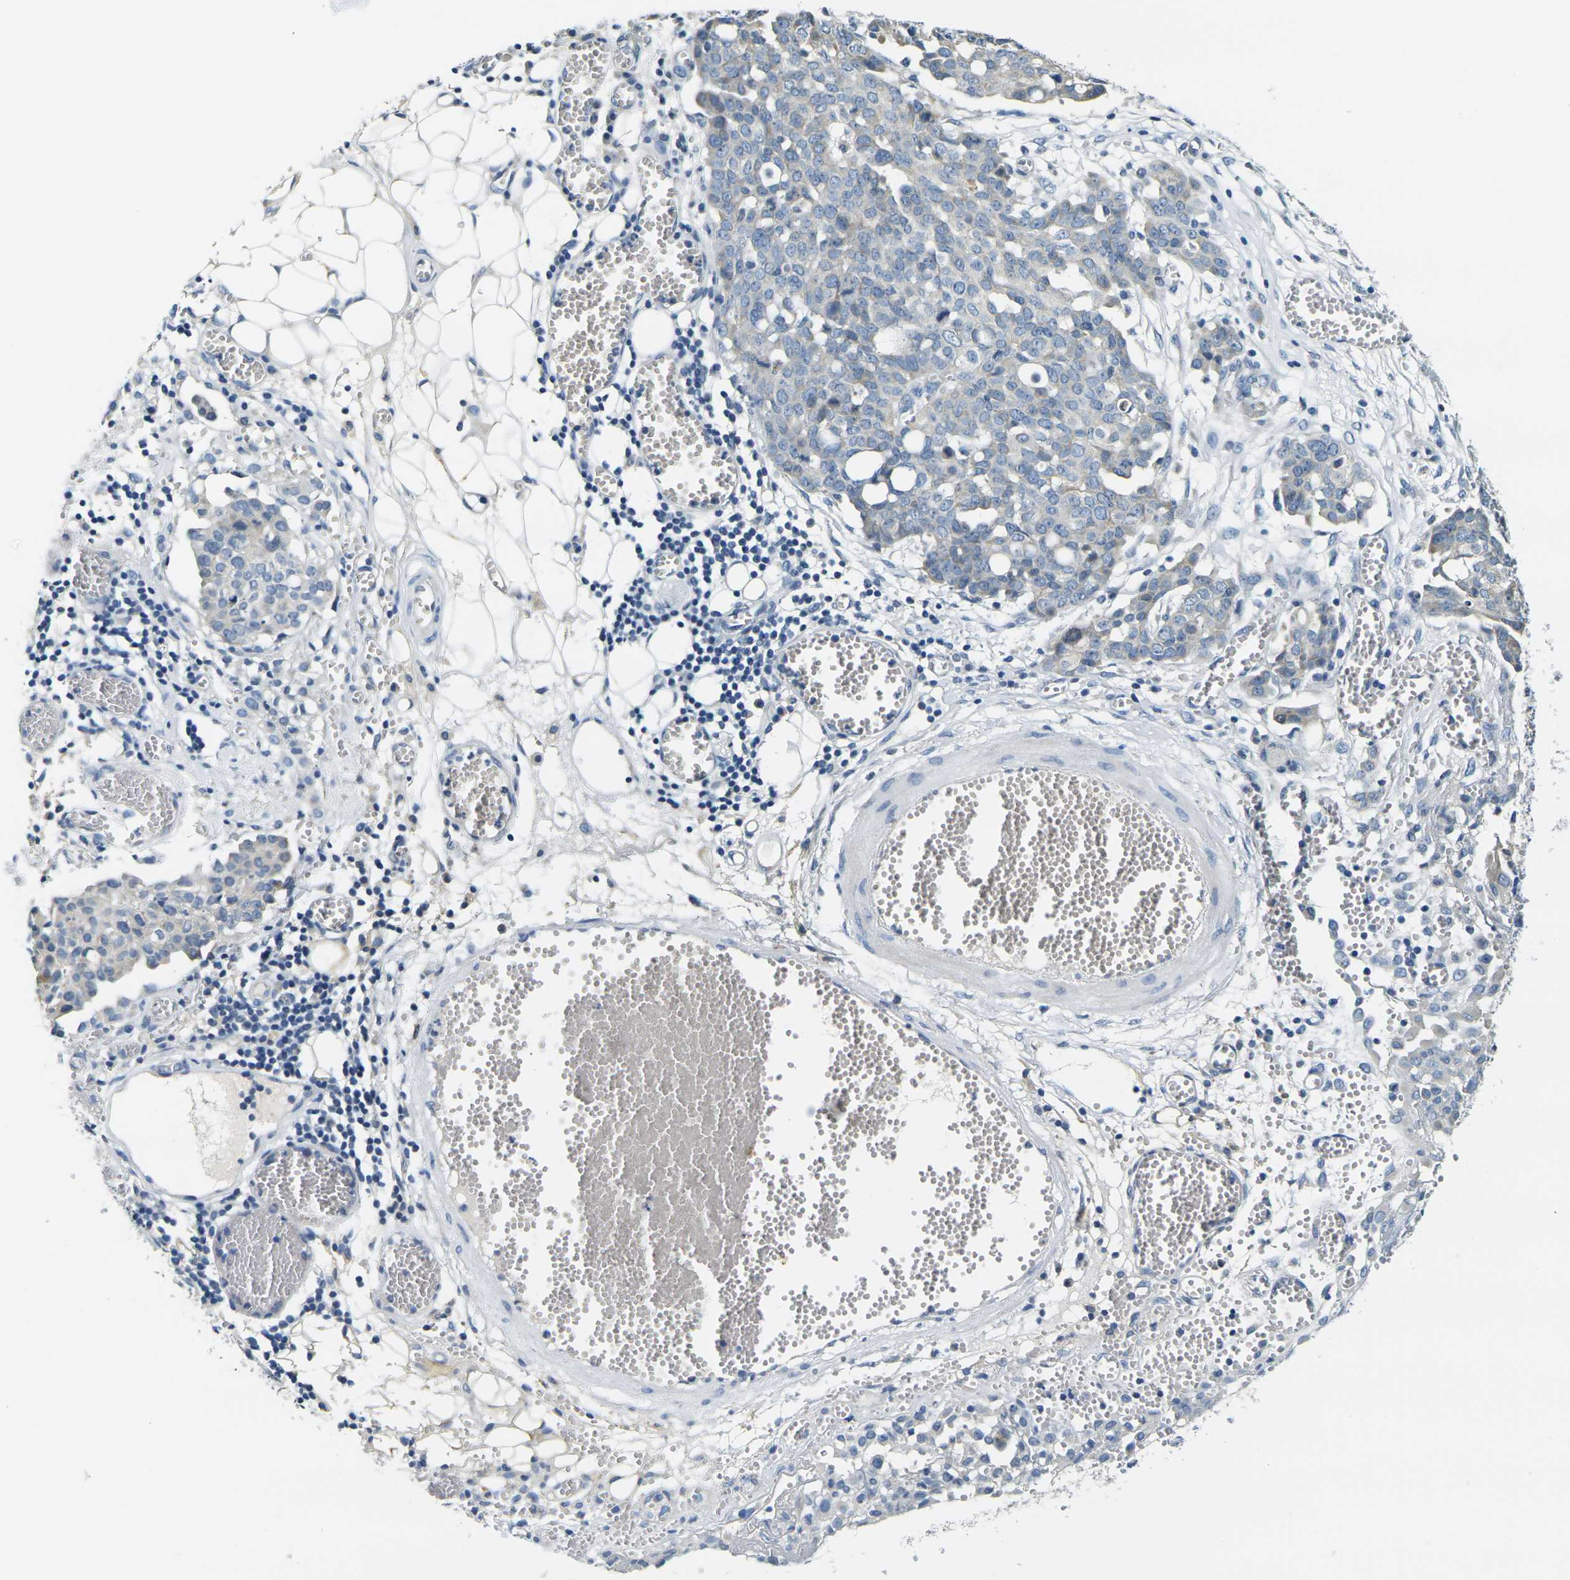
{"staining": {"intensity": "negative", "quantity": "none", "location": "none"}, "tissue": "ovarian cancer", "cell_type": "Tumor cells", "image_type": "cancer", "snomed": [{"axis": "morphology", "description": "Cystadenocarcinoma, serous, NOS"}, {"axis": "topography", "description": "Soft tissue"}, {"axis": "topography", "description": "Ovary"}], "caption": "A high-resolution micrograph shows immunohistochemistry staining of ovarian serous cystadenocarcinoma, which shows no significant staining in tumor cells.", "gene": "SHISAL2B", "patient": {"sex": "female", "age": 57}}